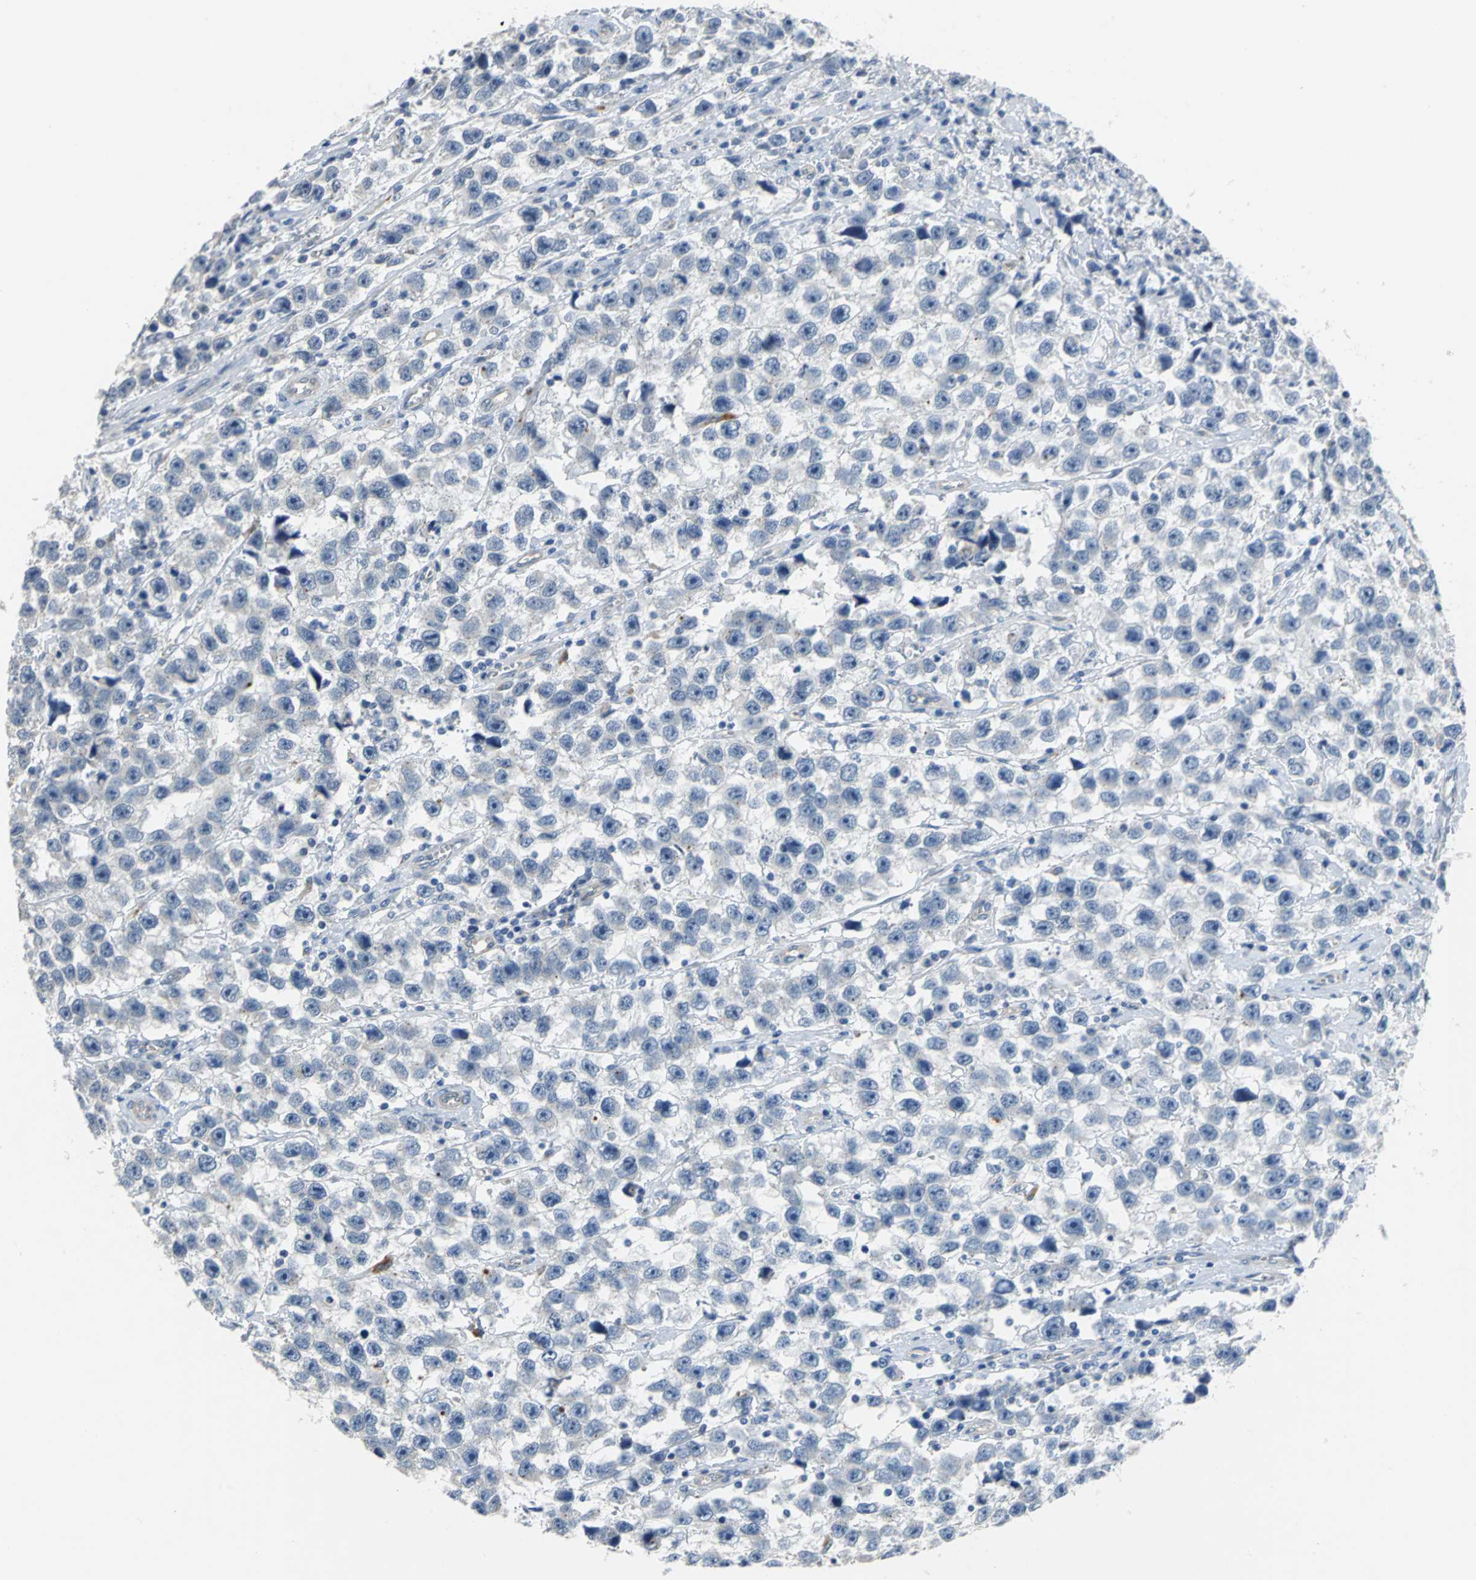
{"staining": {"intensity": "negative", "quantity": "none", "location": "none"}, "tissue": "testis cancer", "cell_type": "Tumor cells", "image_type": "cancer", "snomed": [{"axis": "morphology", "description": "Seminoma, NOS"}, {"axis": "topography", "description": "Testis"}], "caption": "This photomicrograph is of testis seminoma stained with IHC to label a protein in brown with the nuclei are counter-stained blue. There is no positivity in tumor cells.", "gene": "IL17RB", "patient": {"sex": "male", "age": 33}}